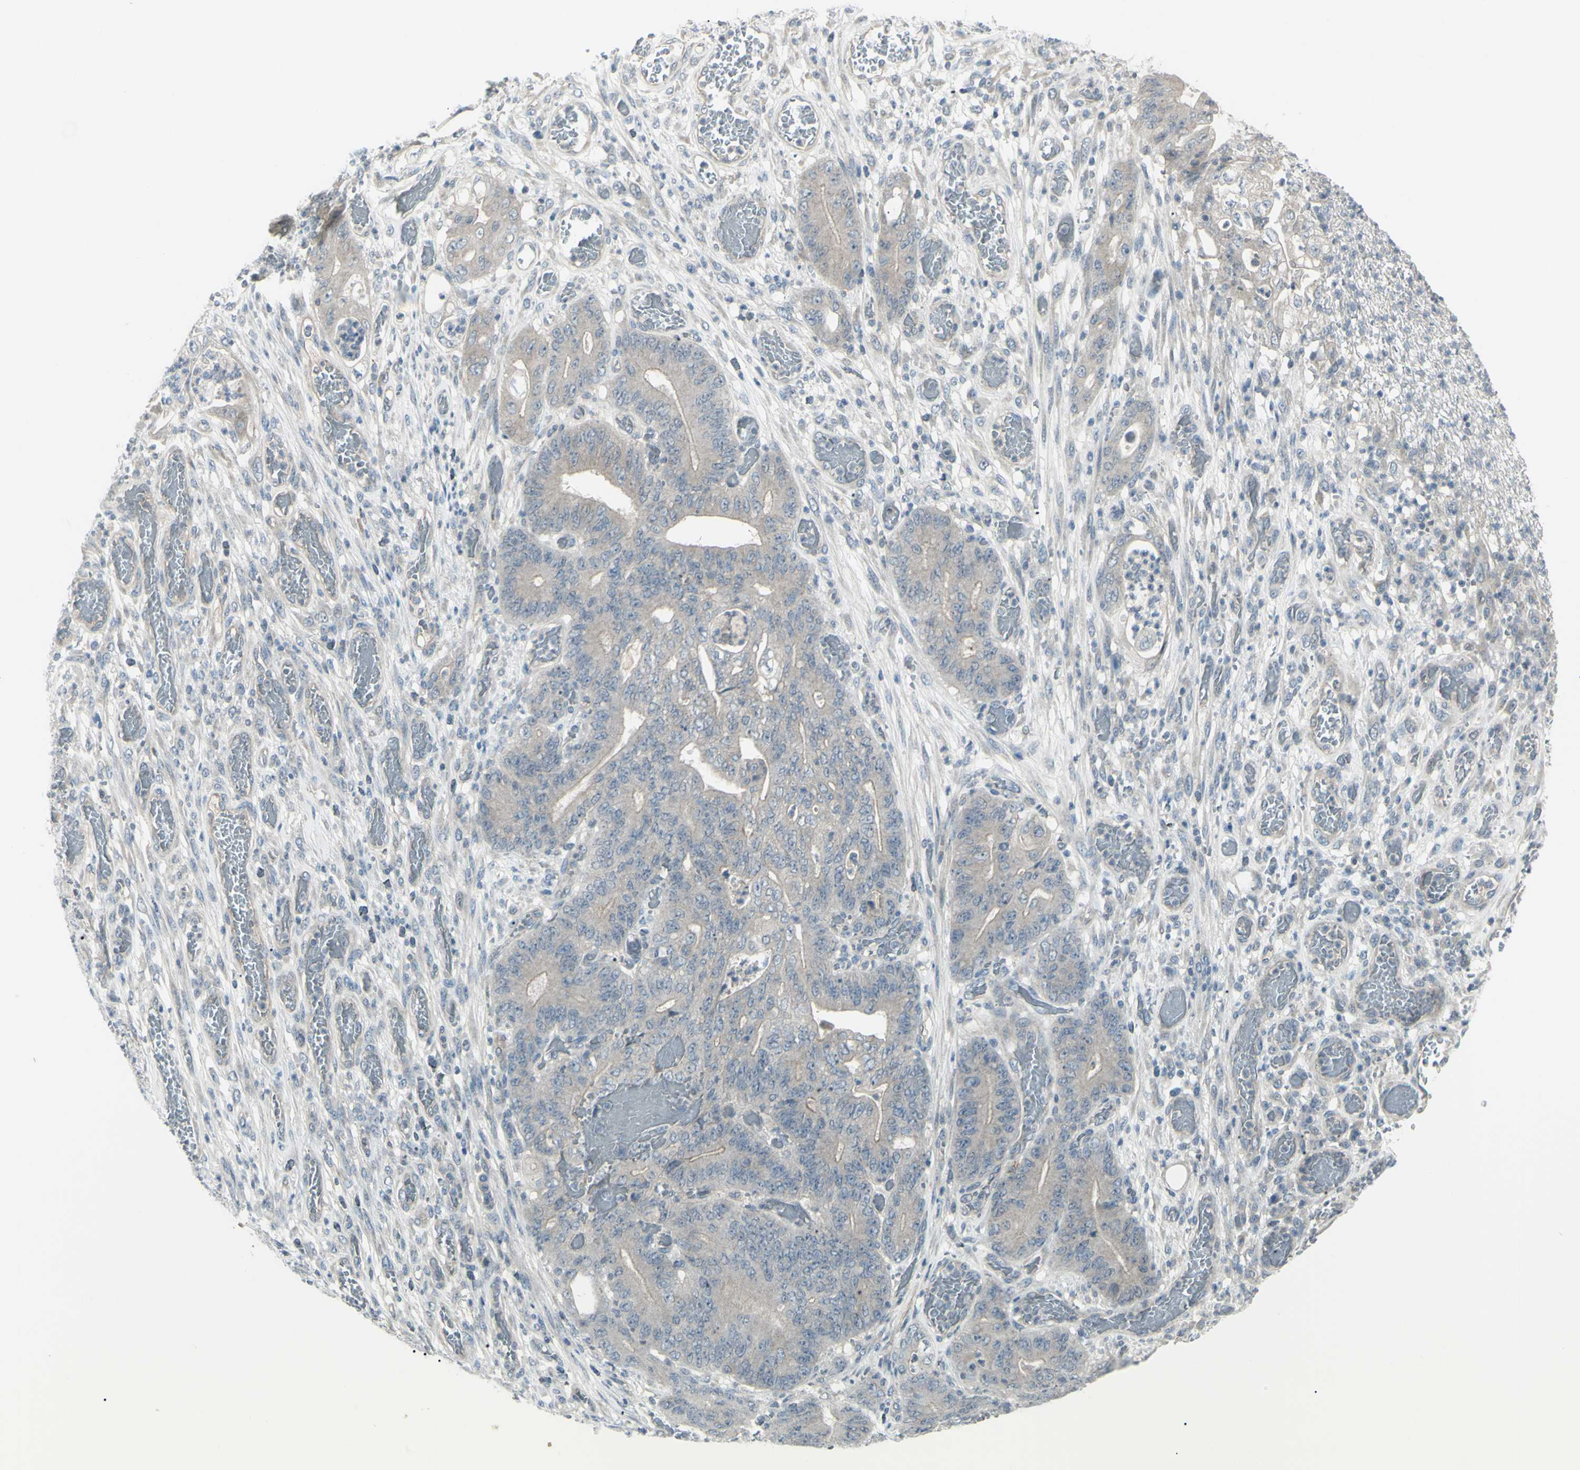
{"staining": {"intensity": "weak", "quantity": ">75%", "location": "cytoplasmic/membranous"}, "tissue": "stomach cancer", "cell_type": "Tumor cells", "image_type": "cancer", "snomed": [{"axis": "morphology", "description": "Adenocarcinoma, NOS"}, {"axis": "topography", "description": "Stomach"}], "caption": "This is an image of immunohistochemistry (IHC) staining of stomach cancer, which shows weak expression in the cytoplasmic/membranous of tumor cells.", "gene": "SH3GL2", "patient": {"sex": "female", "age": 73}}